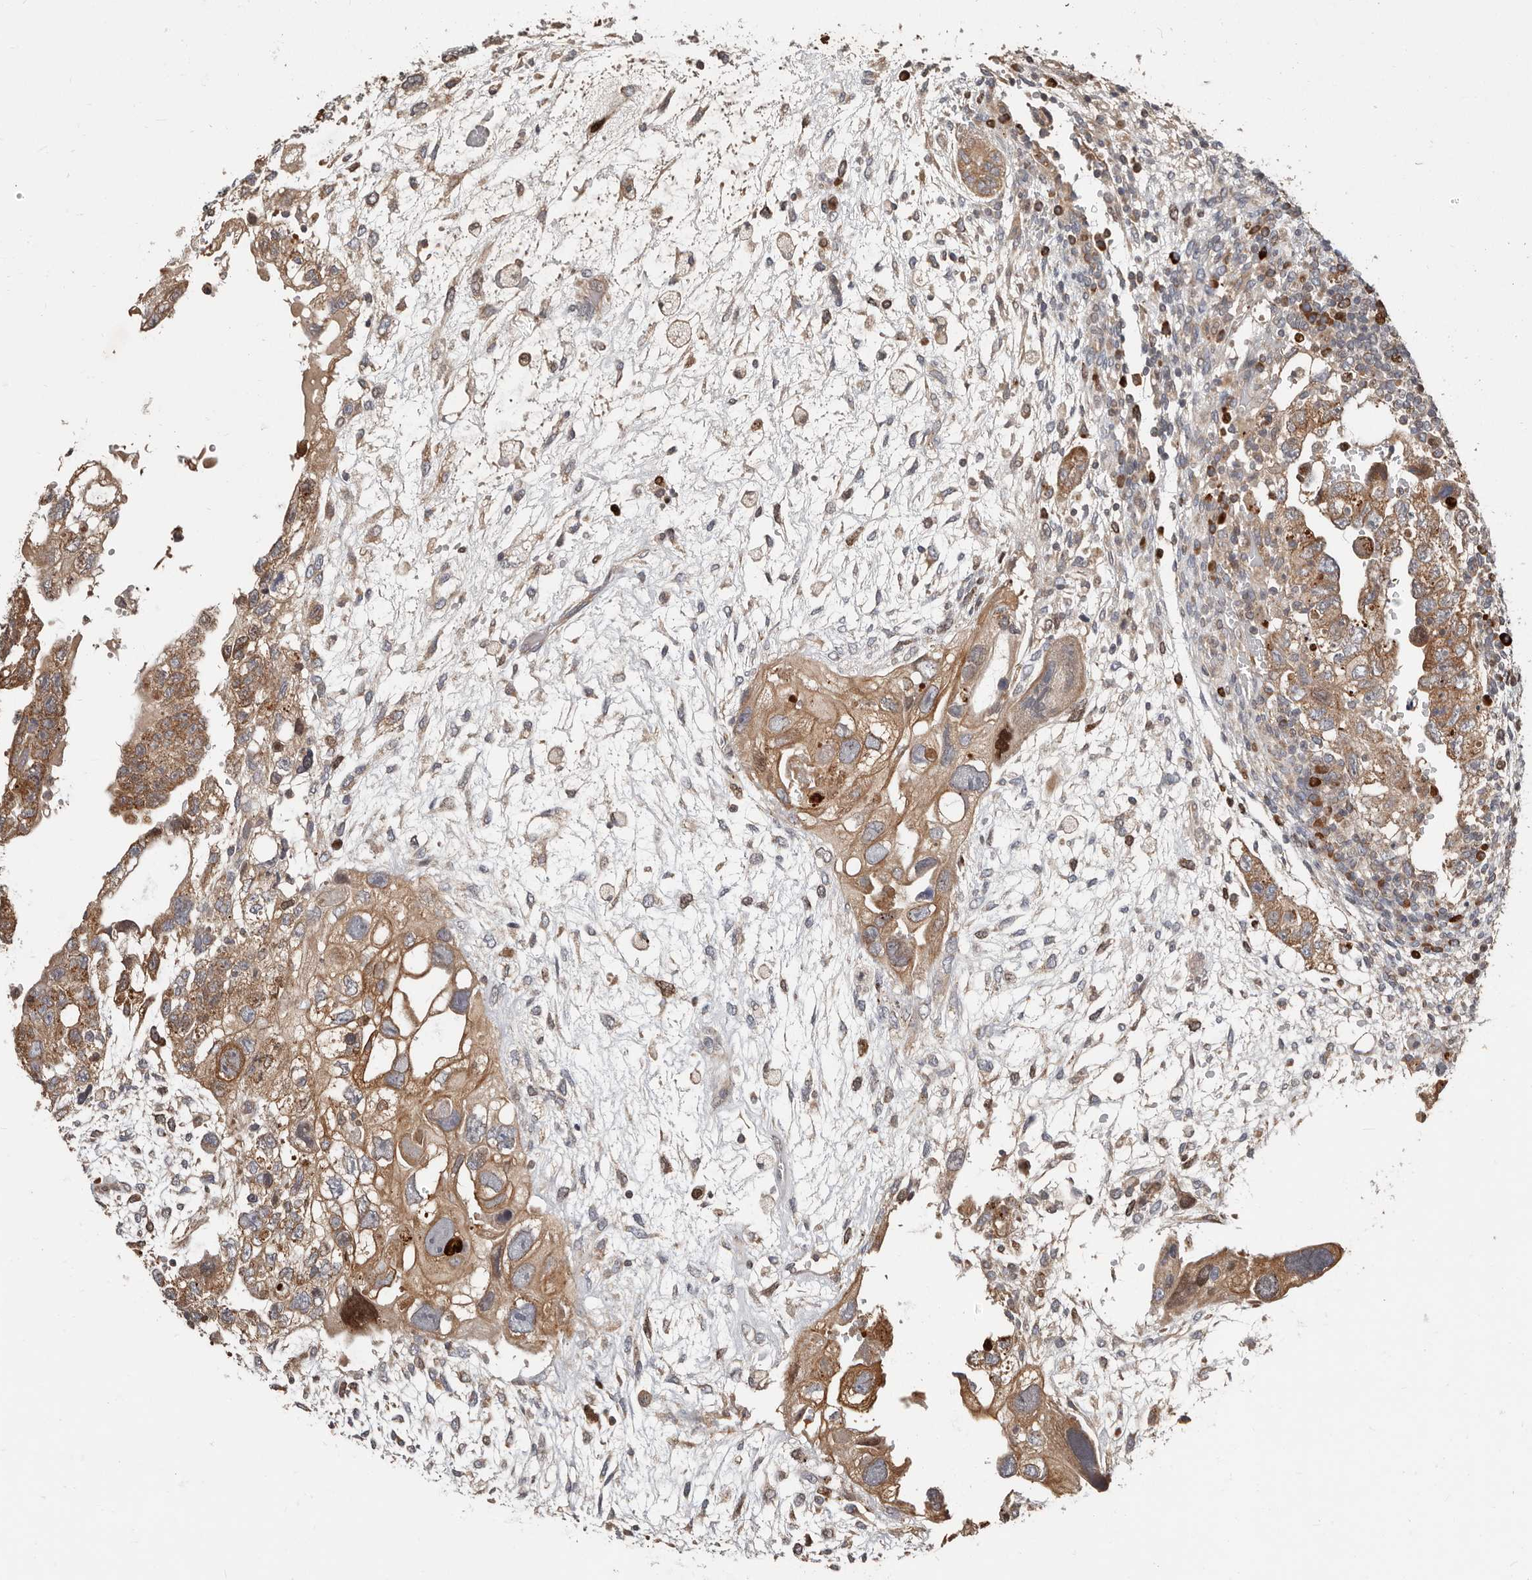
{"staining": {"intensity": "moderate", "quantity": ">75%", "location": "cytoplasmic/membranous"}, "tissue": "testis cancer", "cell_type": "Tumor cells", "image_type": "cancer", "snomed": [{"axis": "morphology", "description": "Carcinoma, Embryonal, NOS"}, {"axis": "topography", "description": "Testis"}], "caption": "Embryonal carcinoma (testis) stained for a protein displays moderate cytoplasmic/membranous positivity in tumor cells.", "gene": "SMYD4", "patient": {"sex": "male", "age": 36}}